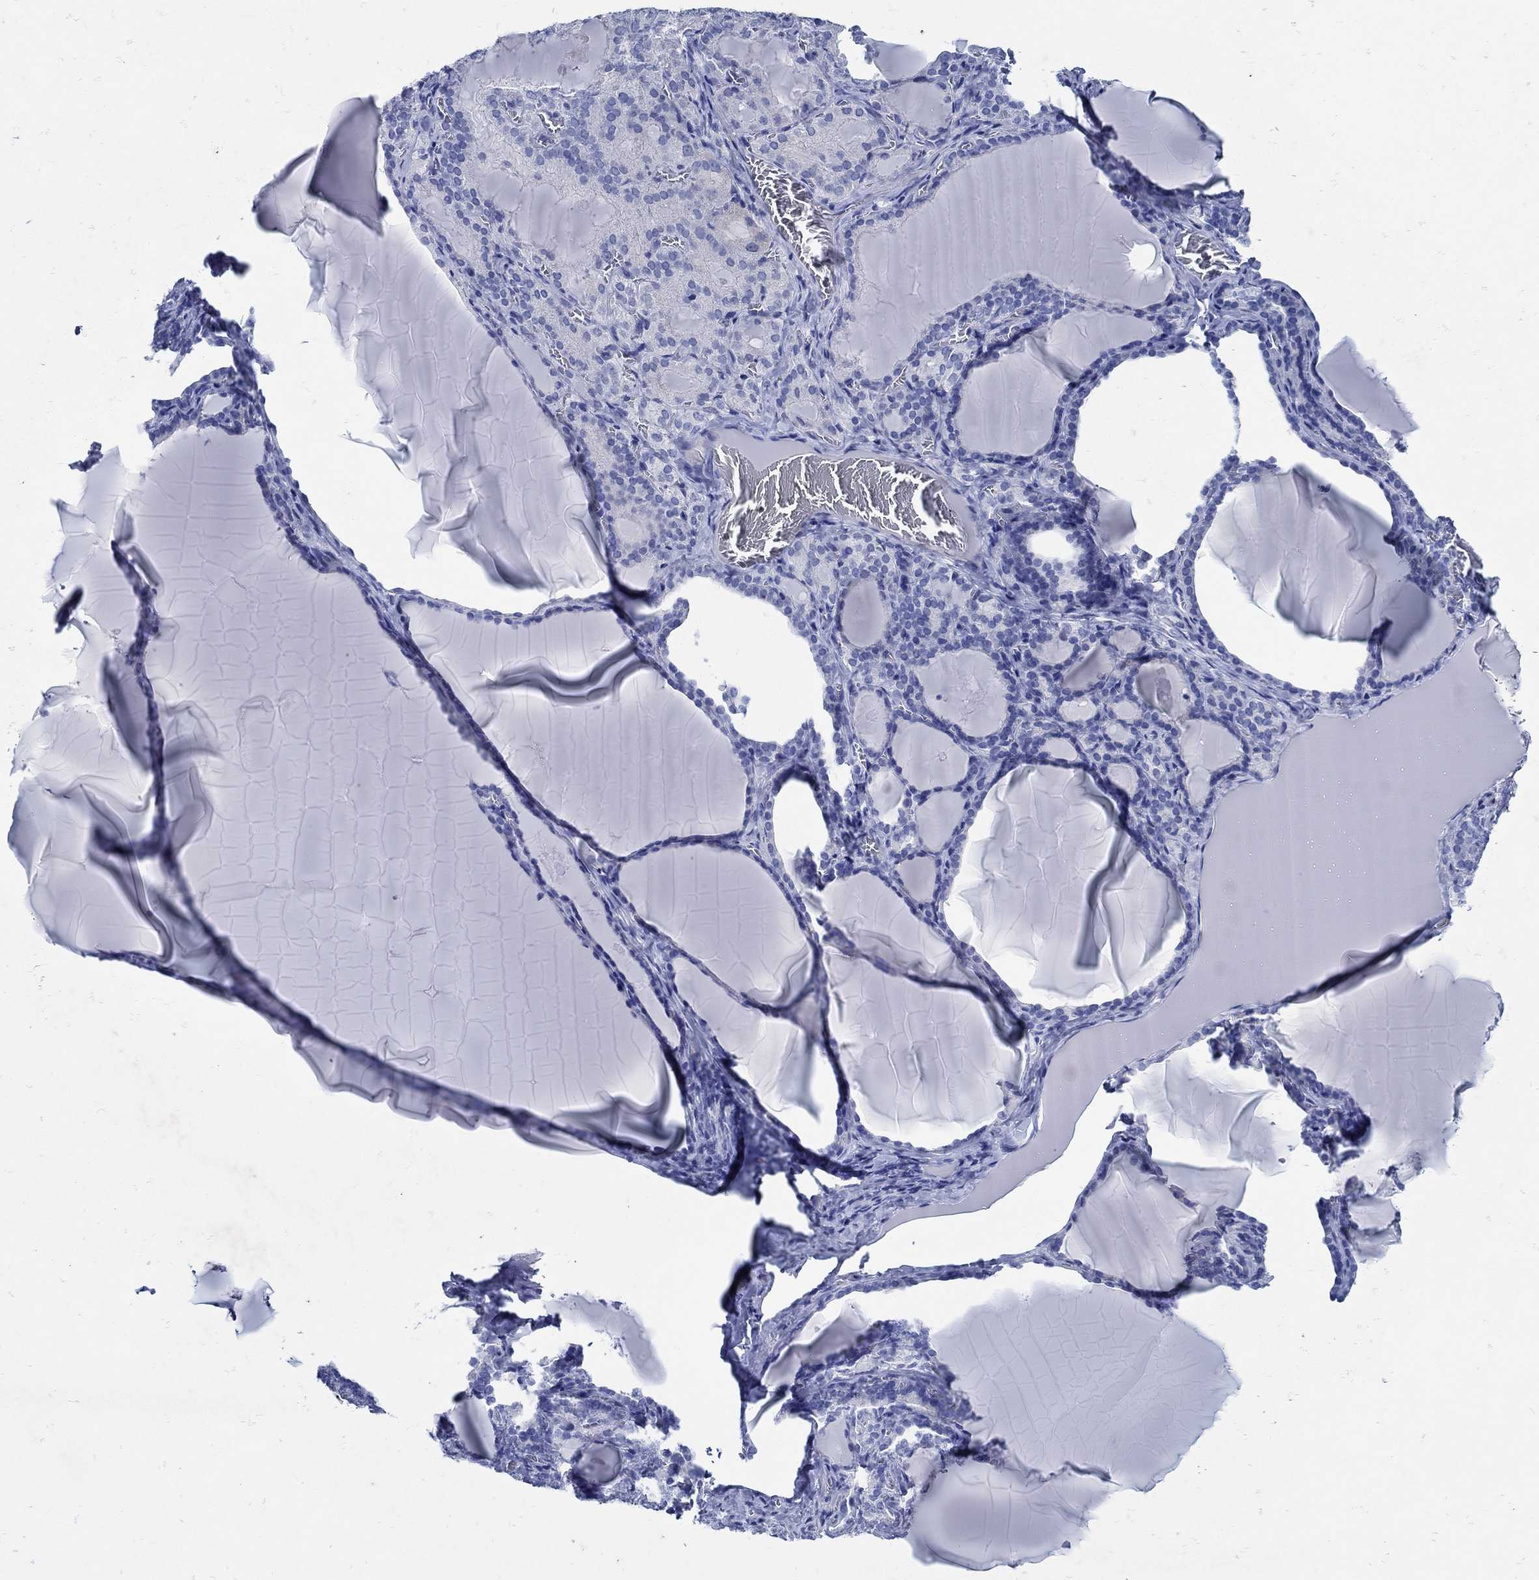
{"staining": {"intensity": "negative", "quantity": "none", "location": "none"}, "tissue": "thyroid gland", "cell_type": "Glandular cells", "image_type": "normal", "snomed": [{"axis": "morphology", "description": "Normal tissue, NOS"}, {"axis": "morphology", "description": "Hyperplasia, NOS"}, {"axis": "topography", "description": "Thyroid gland"}], "caption": "A photomicrograph of thyroid gland stained for a protein displays no brown staining in glandular cells.", "gene": "NOS1", "patient": {"sex": "female", "age": 27}}